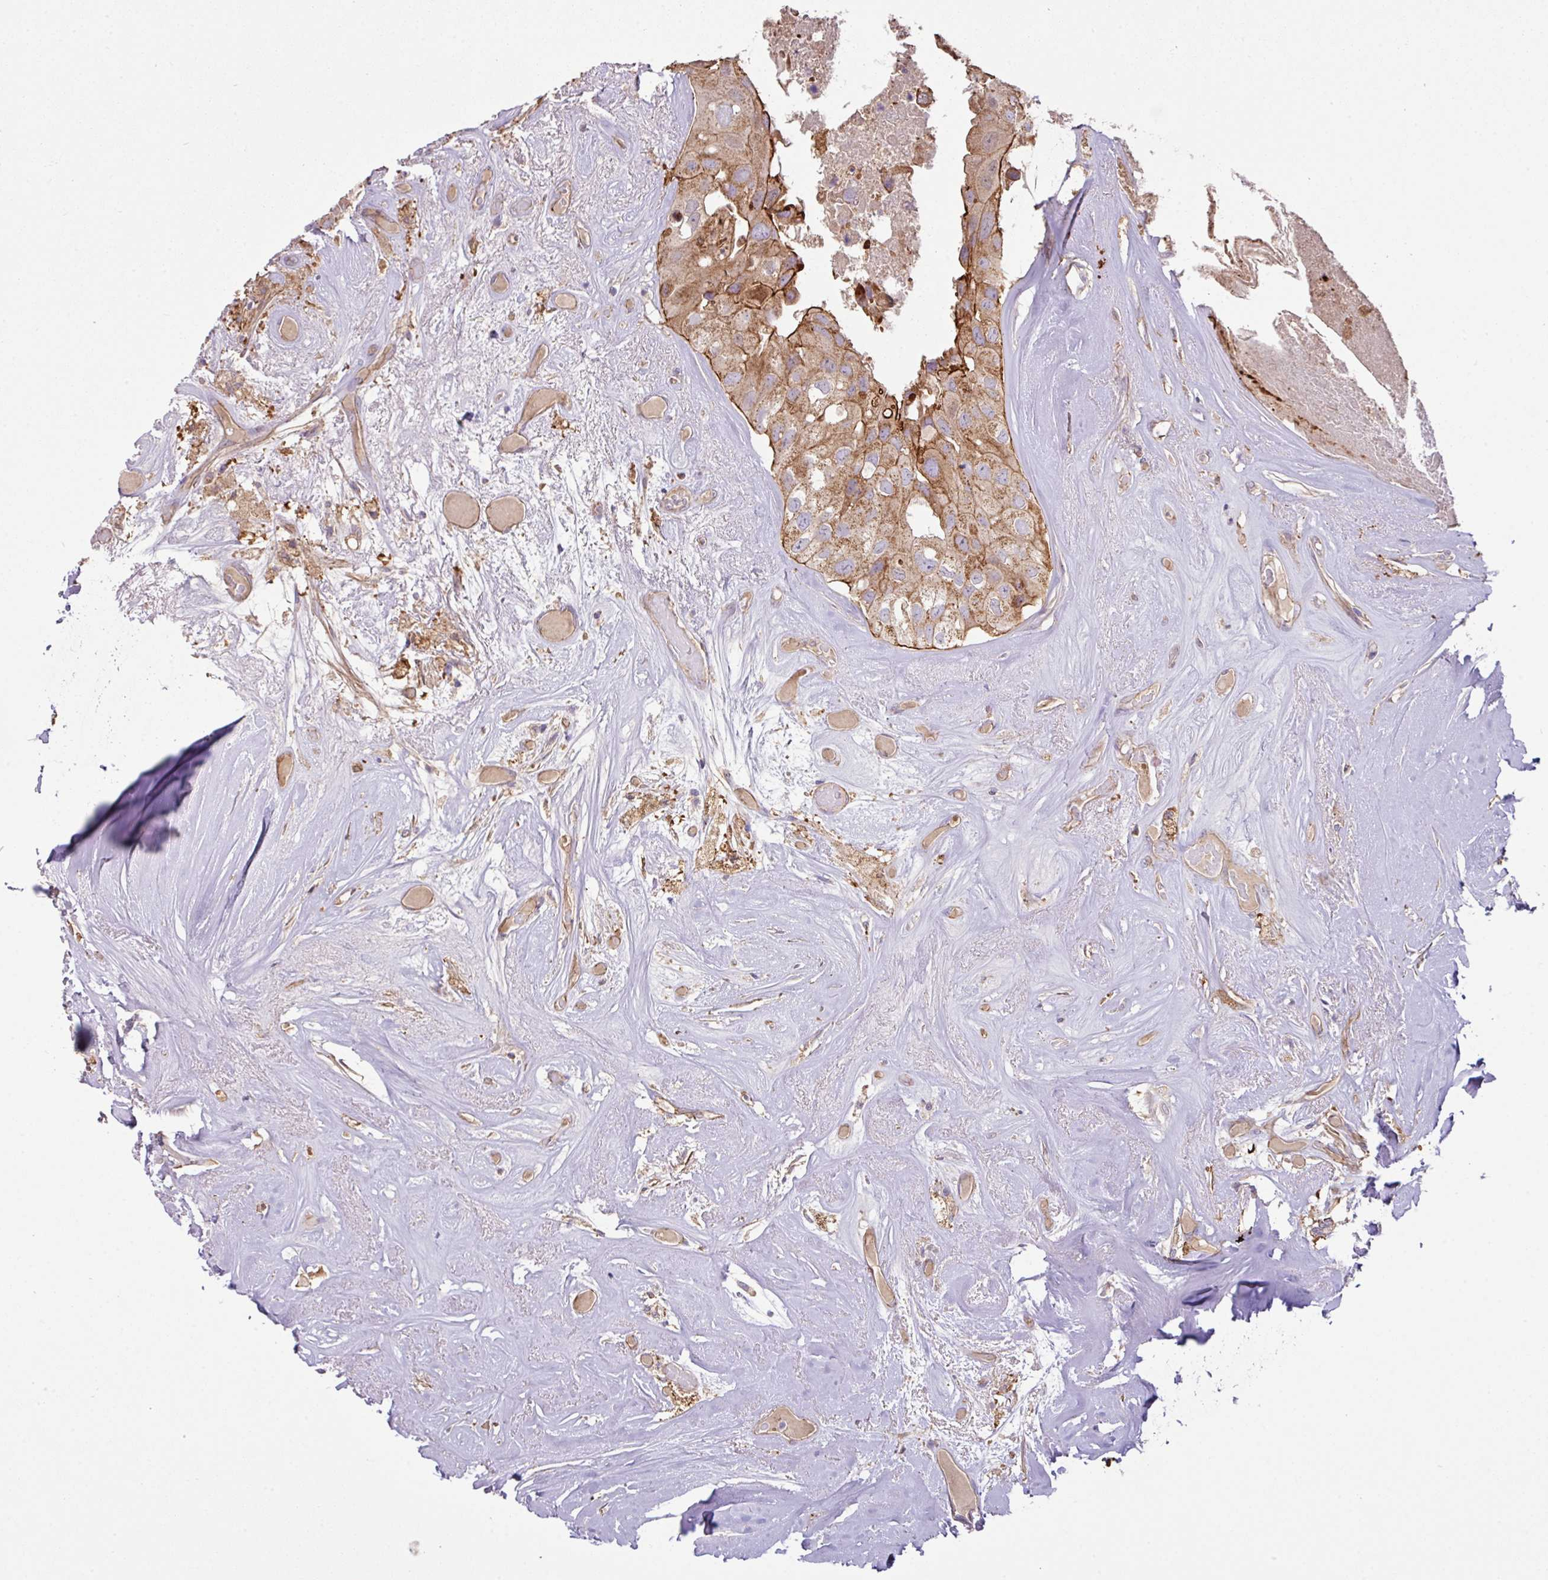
{"staining": {"intensity": "moderate", "quantity": ">75%", "location": "cytoplasmic/membranous"}, "tissue": "head and neck cancer", "cell_type": "Tumor cells", "image_type": "cancer", "snomed": [{"axis": "morphology", "description": "Adenocarcinoma, NOS"}, {"axis": "morphology", "description": "Adenocarcinoma, metastatic, NOS"}, {"axis": "topography", "description": "Head-Neck"}], "caption": "A histopathology image of head and neck adenocarcinoma stained for a protein displays moderate cytoplasmic/membranous brown staining in tumor cells. (IHC, brightfield microscopy, high magnification).", "gene": "LRRC53", "patient": {"sex": "male", "age": 75}}